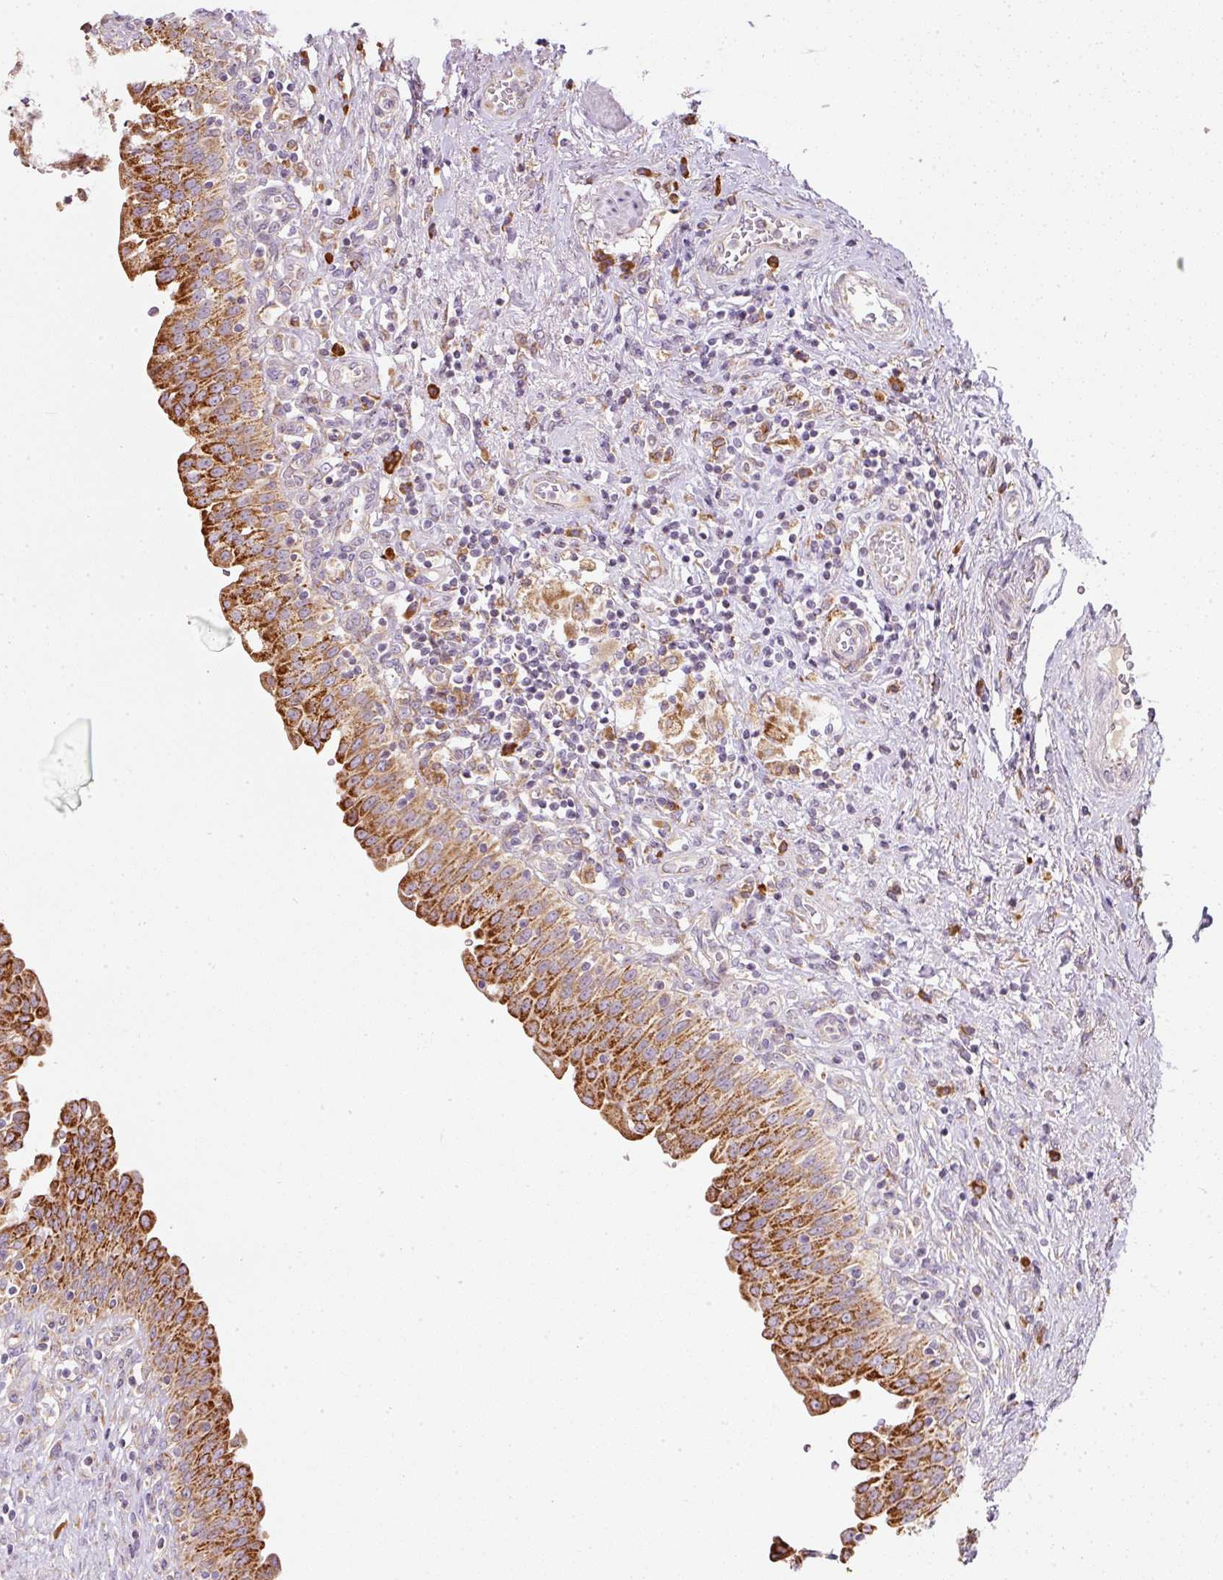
{"staining": {"intensity": "strong", "quantity": ">75%", "location": "cytoplasmic/membranous"}, "tissue": "urinary bladder", "cell_type": "Urothelial cells", "image_type": "normal", "snomed": [{"axis": "morphology", "description": "Normal tissue, NOS"}, {"axis": "topography", "description": "Urinary bladder"}], "caption": "DAB immunohistochemical staining of unremarkable human urinary bladder shows strong cytoplasmic/membranous protein positivity in about >75% of urothelial cells.", "gene": "MORN4", "patient": {"sex": "male", "age": 71}}